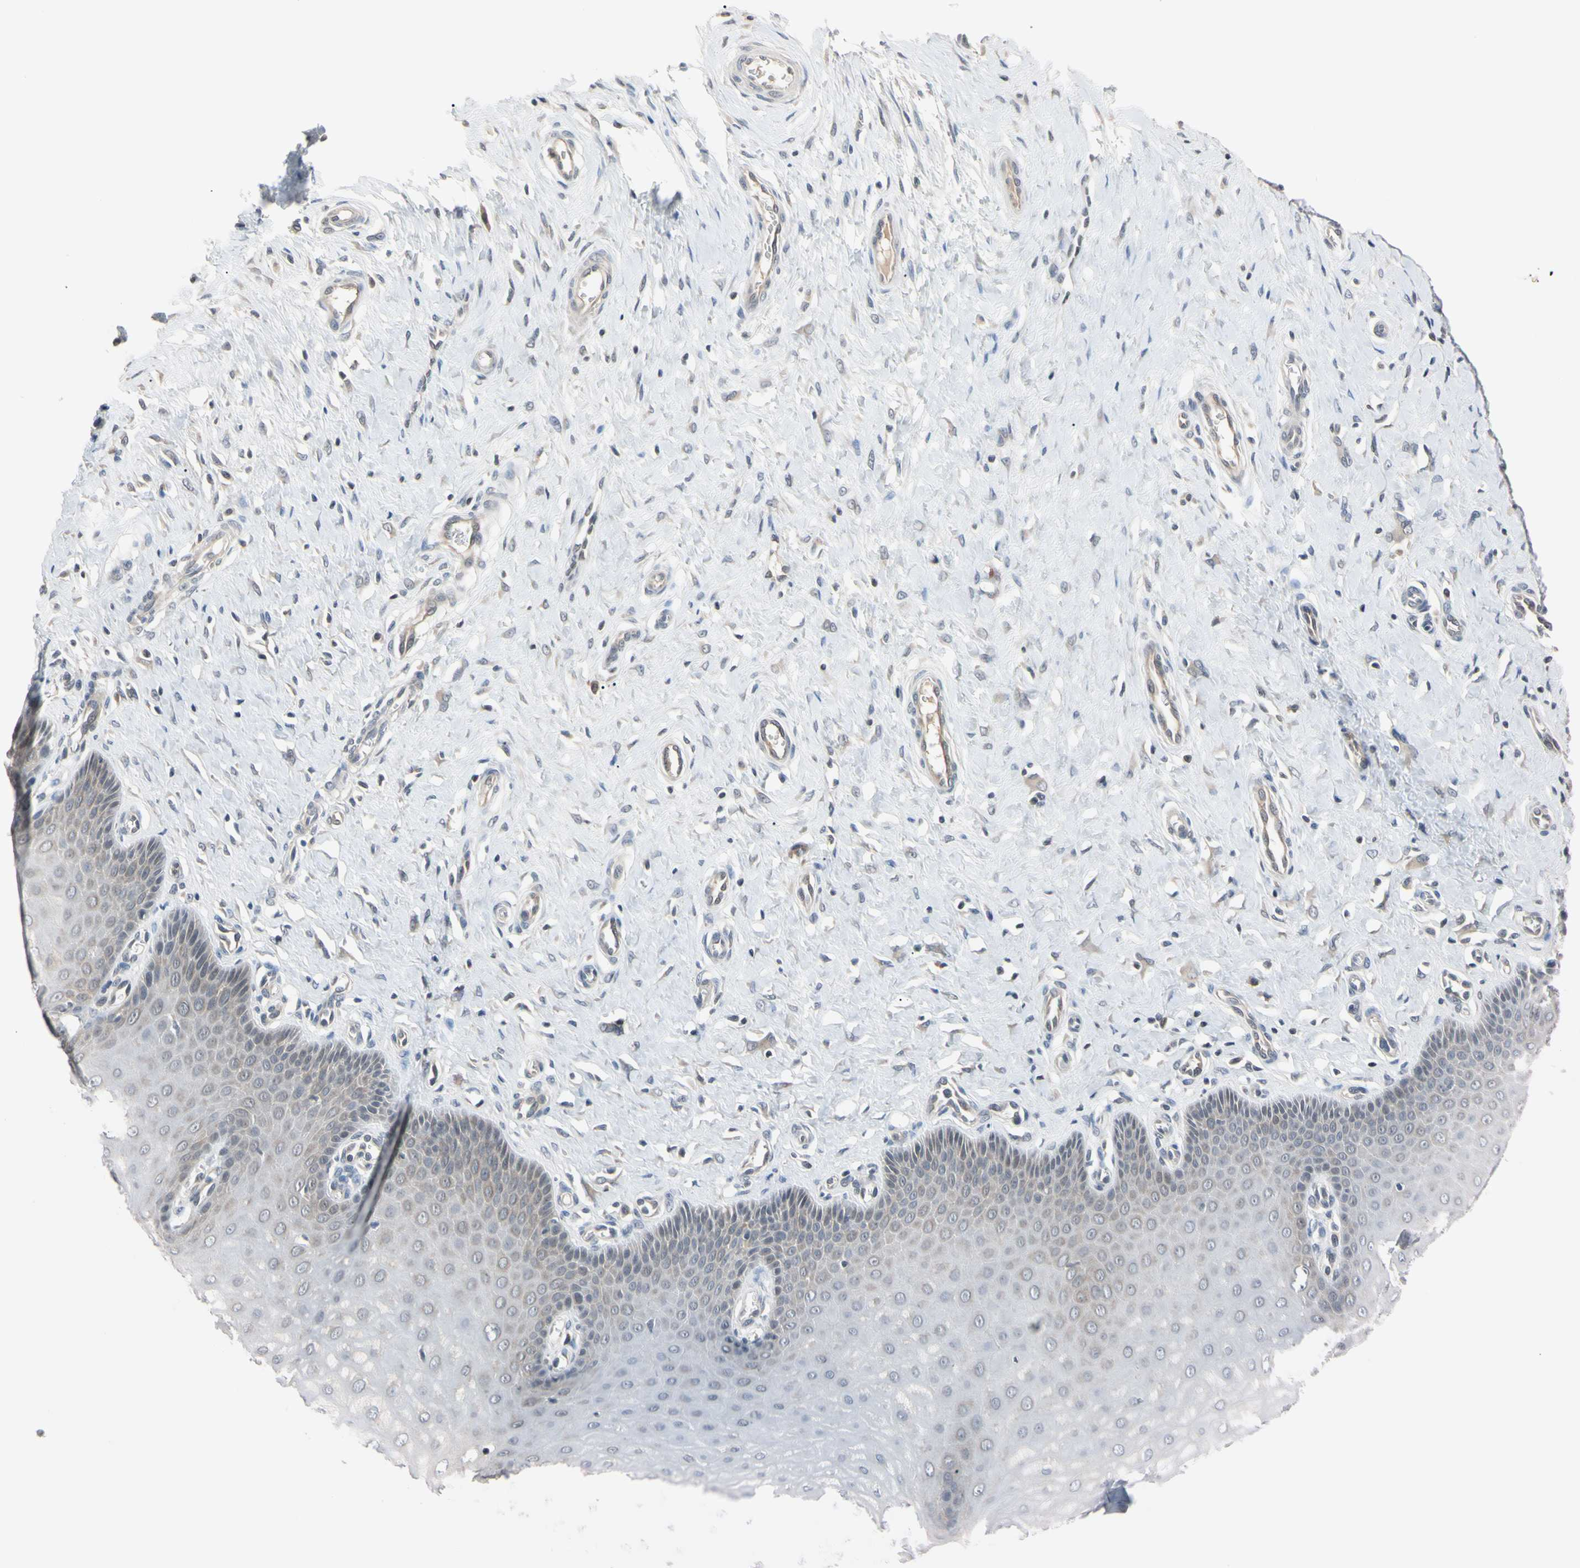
{"staining": {"intensity": "weak", "quantity": ">75%", "location": "nuclear"}, "tissue": "cervix", "cell_type": "Glandular cells", "image_type": "normal", "snomed": [{"axis": "morphology", "description": "Normal tissue, NOS"}, {"axis": "topography", "description": "Cervix"}], "caption": "Immunohistochemical staining of normal cervix reveals low levels of weak nuclear positivity in approximately >75% of glandular cells.", "gene": "UBE2I", "patient": {"sex": "female", "age": 55}}